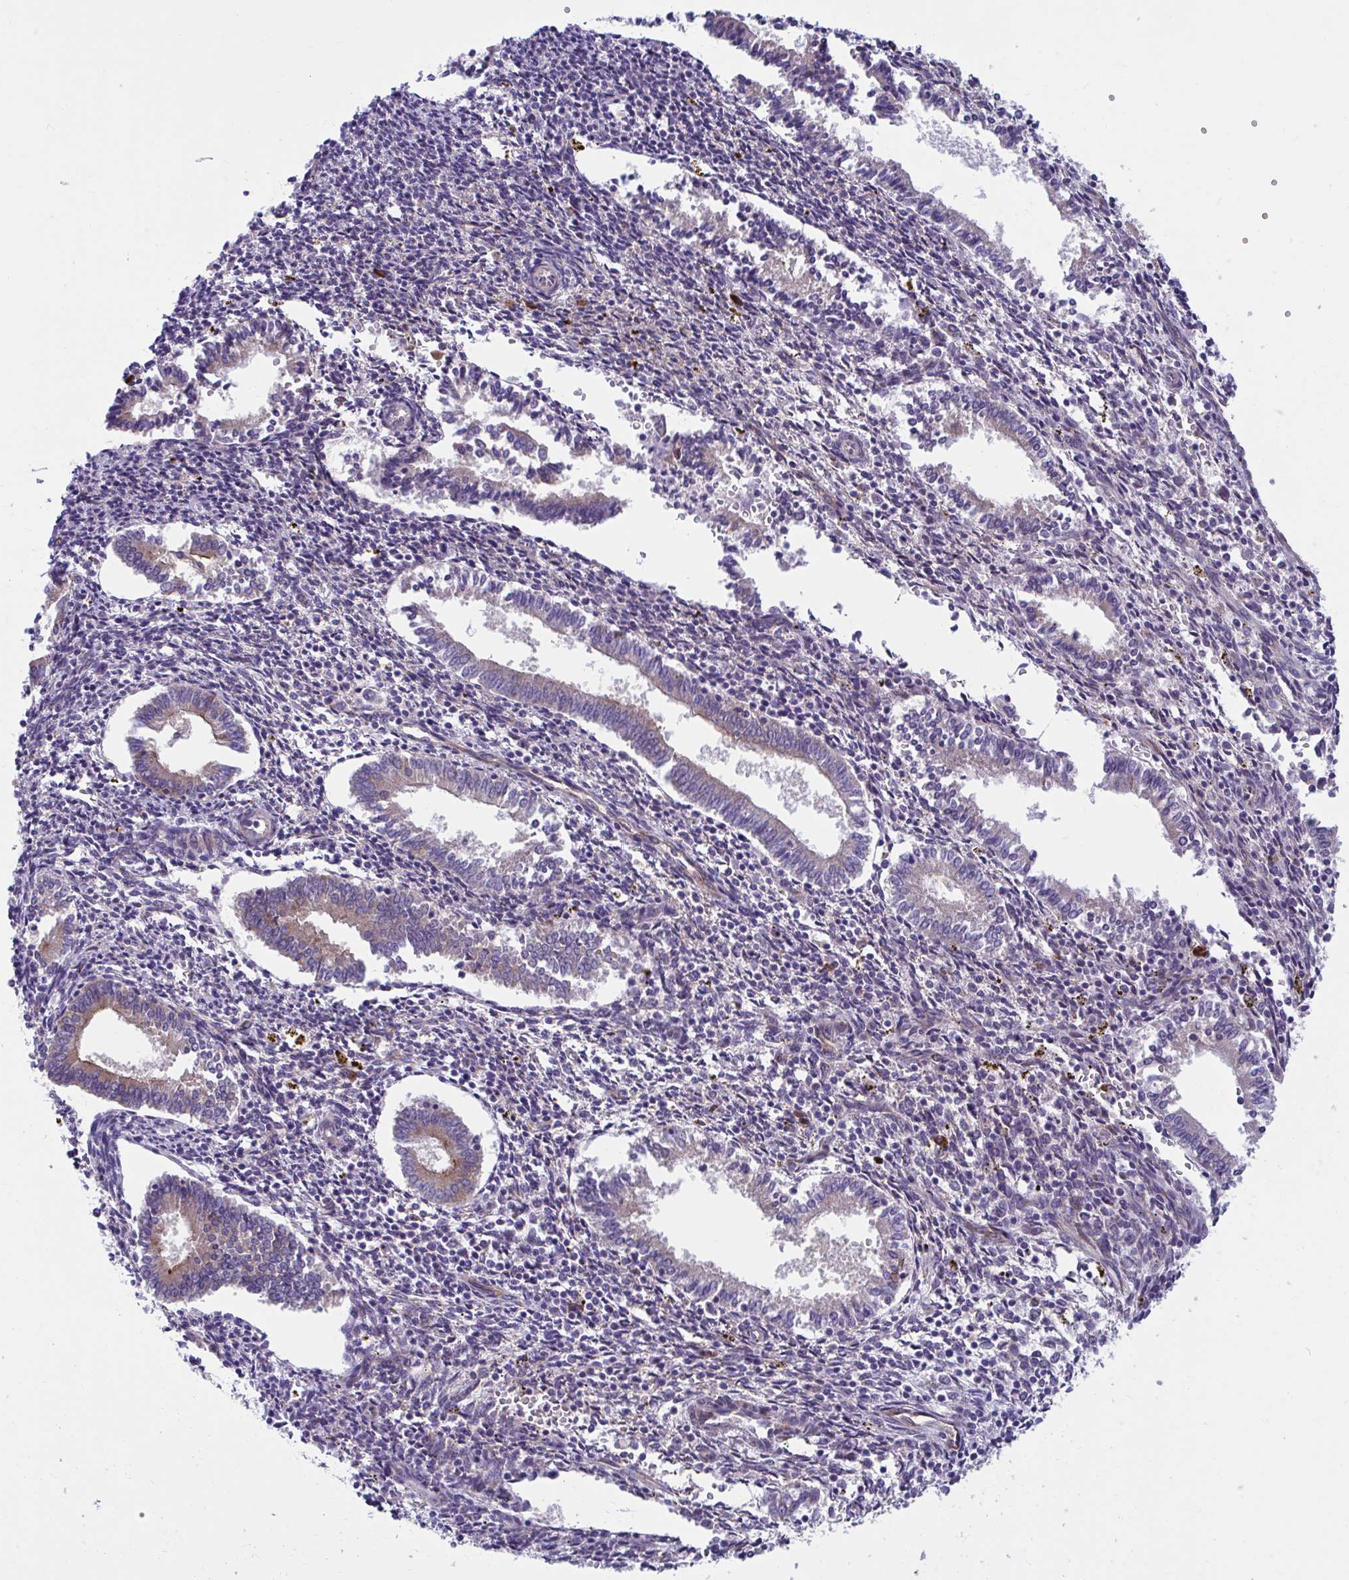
{"staining": {"intensity": "negative", "quantity": "none", "location": "none"}, "tissue": "endometrium", "cell_type": "Cells in endometrial stroma", "image_type": "normal", "snomed": [{"axis": "morphology", "description": "Normal tissue, NOS"}, {"axis": "topography", "description": "Endometrium"}], "caption": "Histopathology image shows no protein staining in cells in endometrial stroma of benign endometrium. Brightfield microscopy of IHC stained with DAB (brown) and hematoxylin (blue), captured at high magnification.", "gene": "WBP1", "patient": {"sex": "female", "age": 41}}